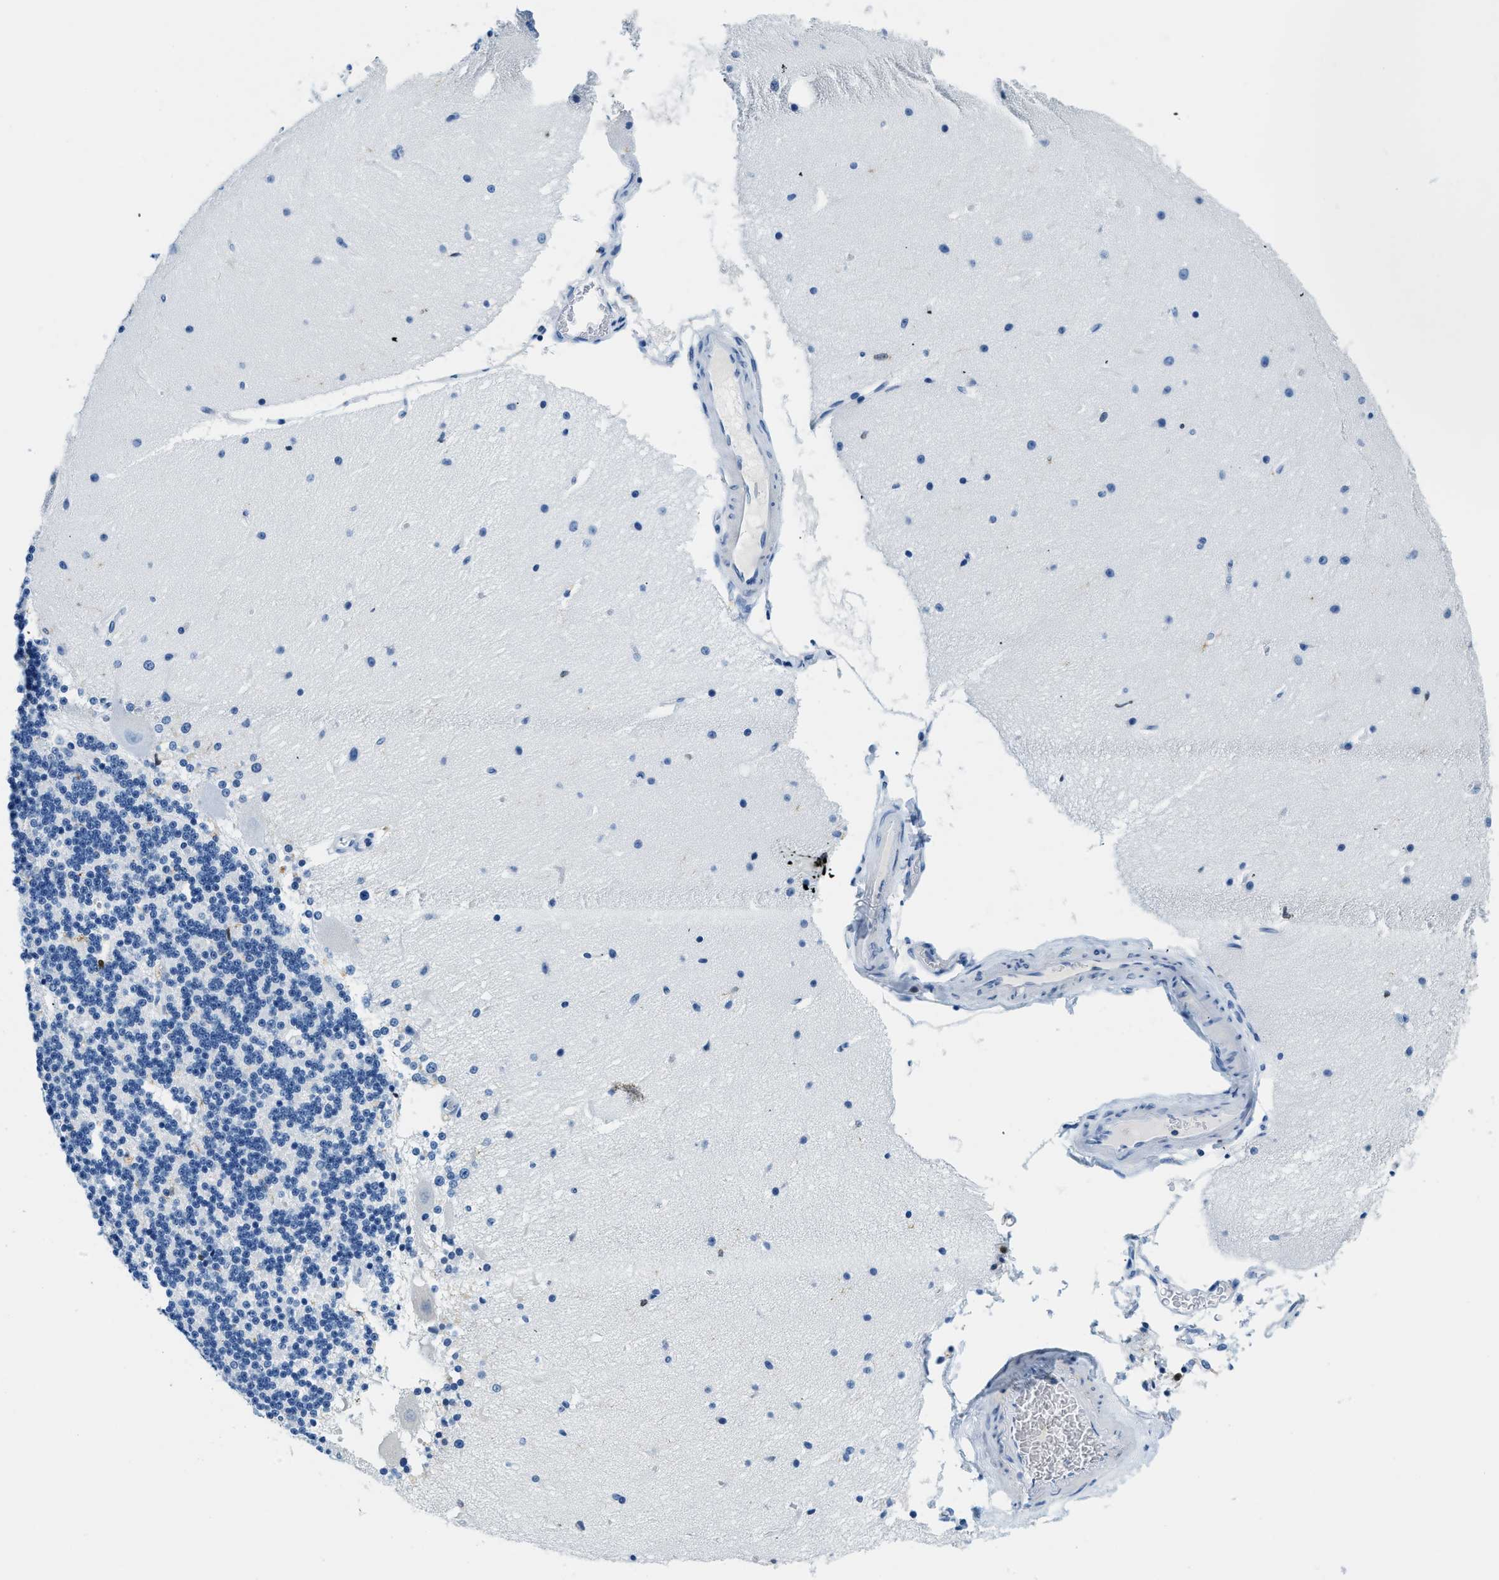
{"staining": {"intensity": "negative", "quantity": "none", "location": "none"}, "tissue": "cerebellum", "cell_type": "Cells in granular layer", "image_type": "normal", "snomed": [{"axis": "morphology", "description": "Normal tissue, NOS"}, {"axis": "topography", "description": "Cerebellum"}], "caption": "This is a photomicrograph of immunohistochemistry staining of benign cerebellum, which shows no staining in cells in granular layer.", "gene": "CAPG", "patient": {"sex": "female", "age": 54}}